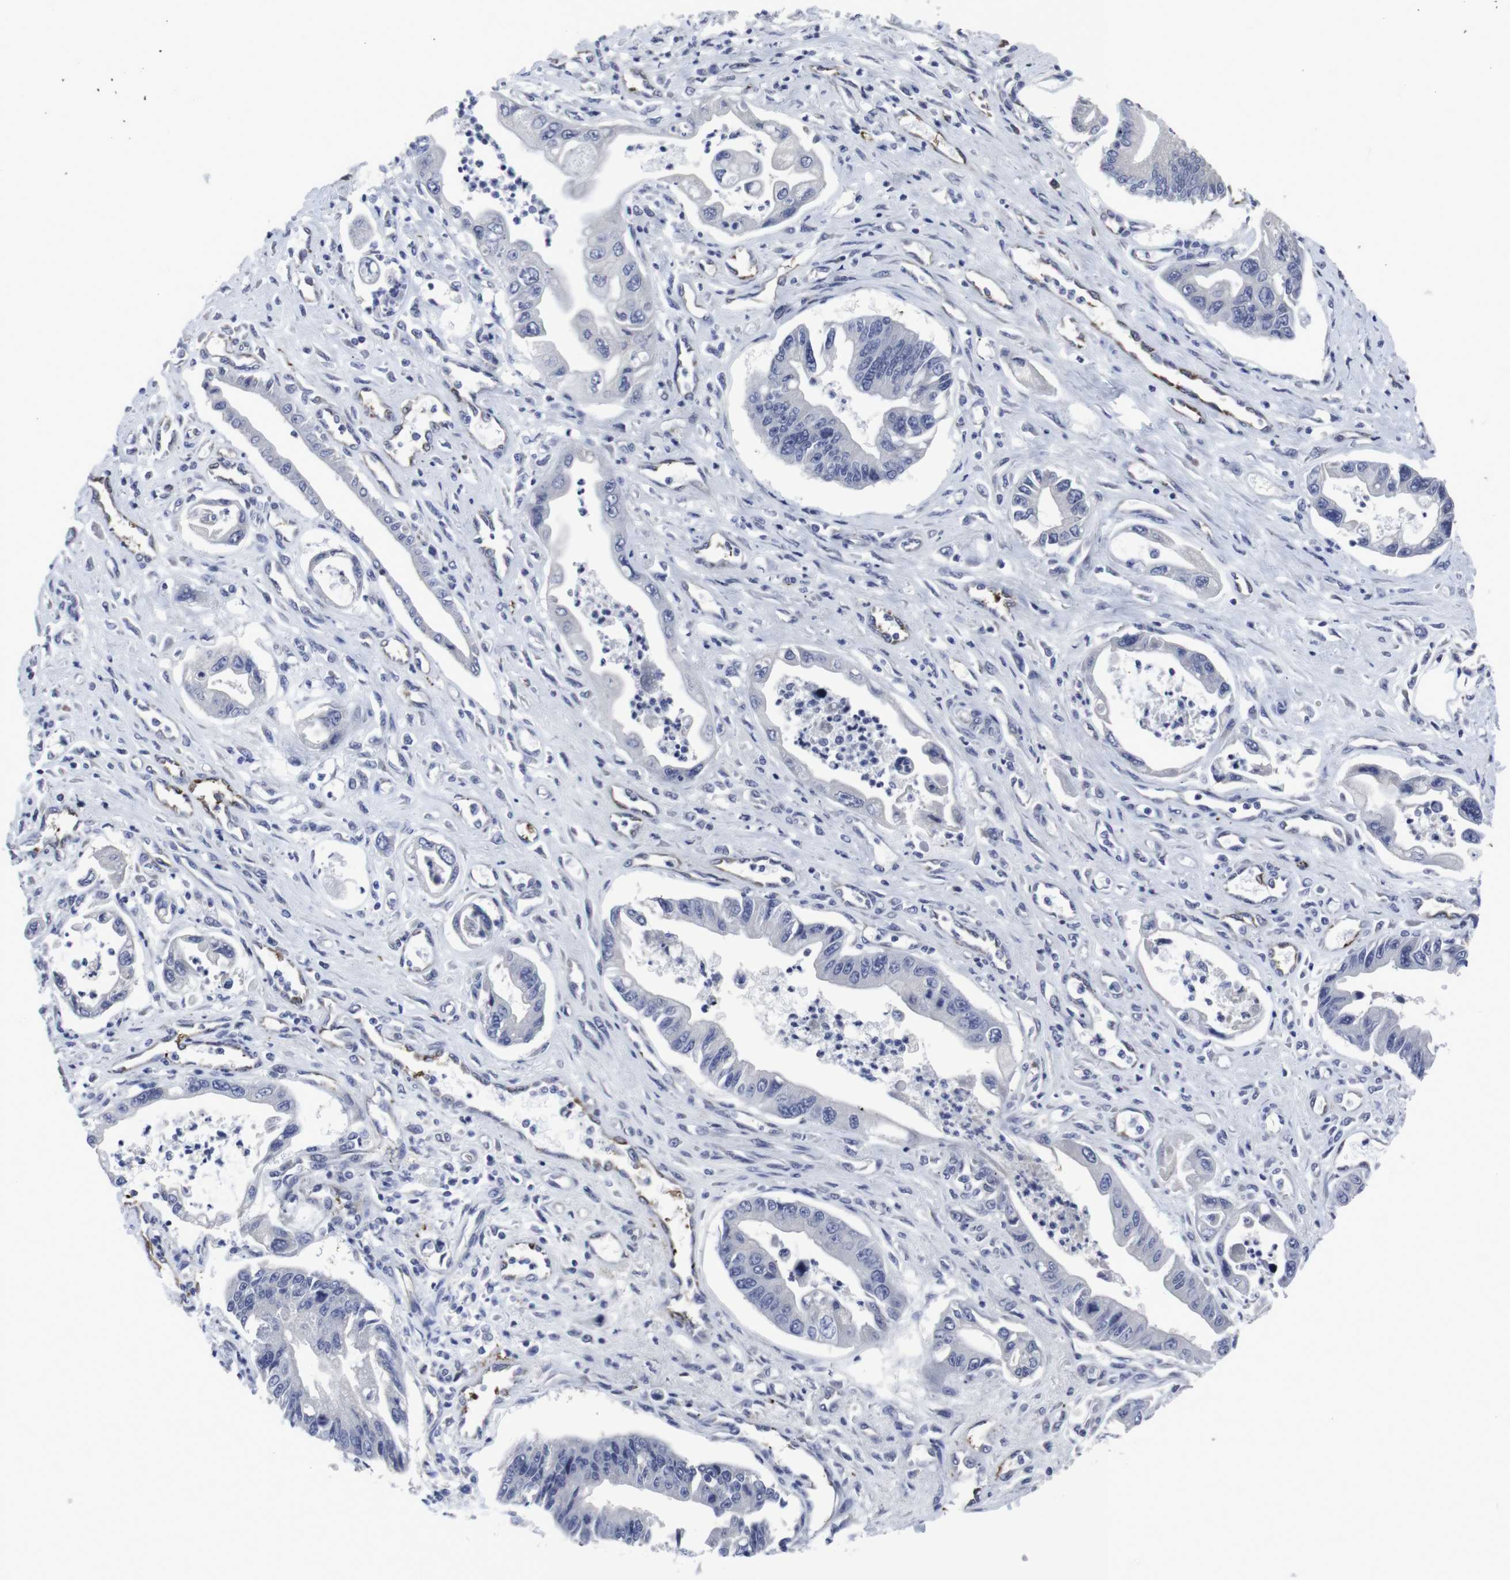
{"staining": {"intensity": "negative", "quantity": "none", "location": "none"}, "tissue": "pancreatic cancer", "cell_type": "Tumor cells", "image_type": "cancer", "snomed": [{"axis": "morphology", "description": "Adenocarcinoma, NOS"}, {"axis": "topography", "description": "Pancreas"}], "caption": "This image is of pancreatic adenocarcinoma stained with immunohistochemistry to label a protein in brown with the nuclei are counter-stained blue. There is no staining in tumor cells.", "gene": "SNCG", "patient": {"sex": "male", "age": 56}}